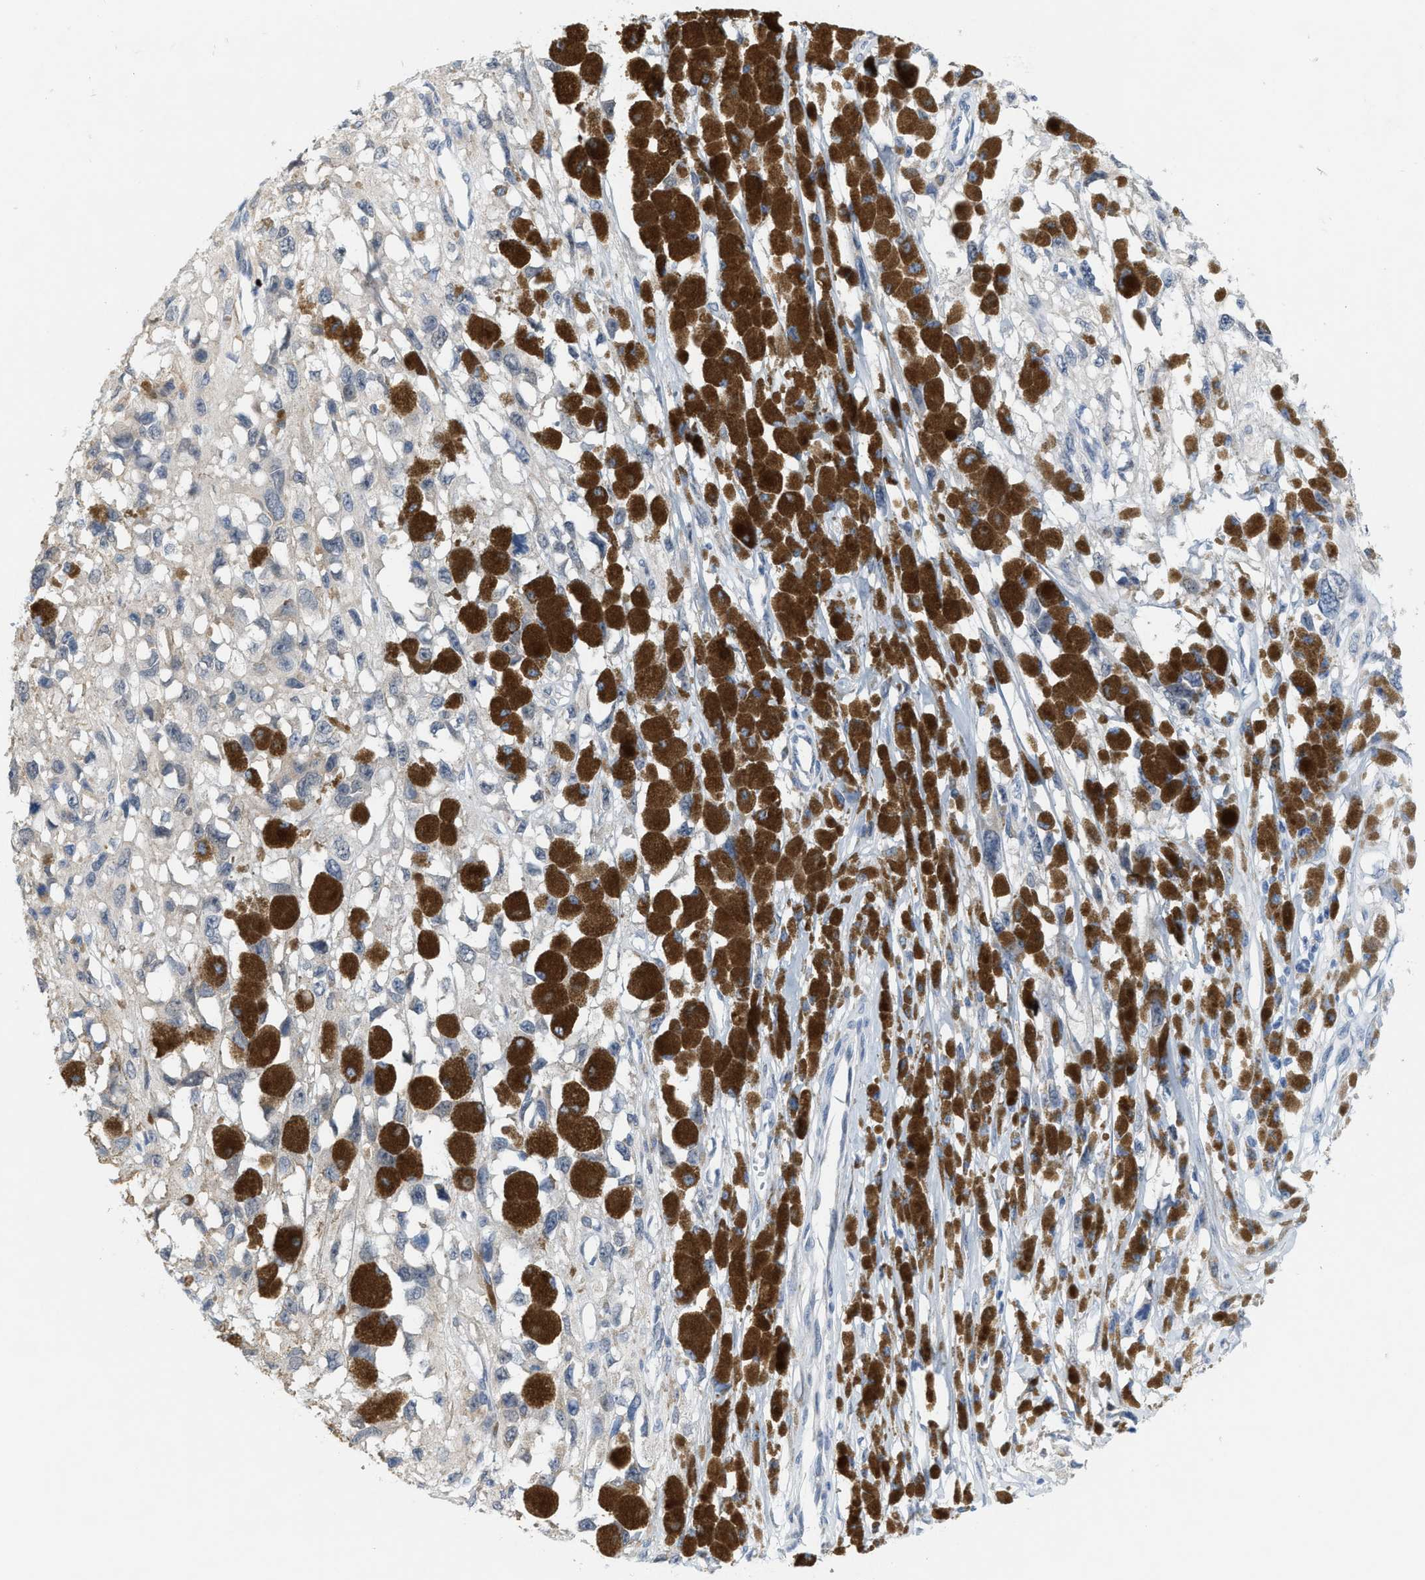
{"staining": {"intensity": "negative", "quantity": "none", "location": "none"}, "tissue": "melanoma", "cell_type": "Tumor cells", "image_type": "cancer", "snomed": [{"axis": "morphology", "description": "Malignant melanoma, Metastatic site"}, {"axis": "topography", "description": "Lymph node"}], "caption": "This is an IHC photomicrograph of human melanoma. There is no positivity in tumor cells.", "gene": "KIFC3", "patient": {"sex": "male", "age": 59}}